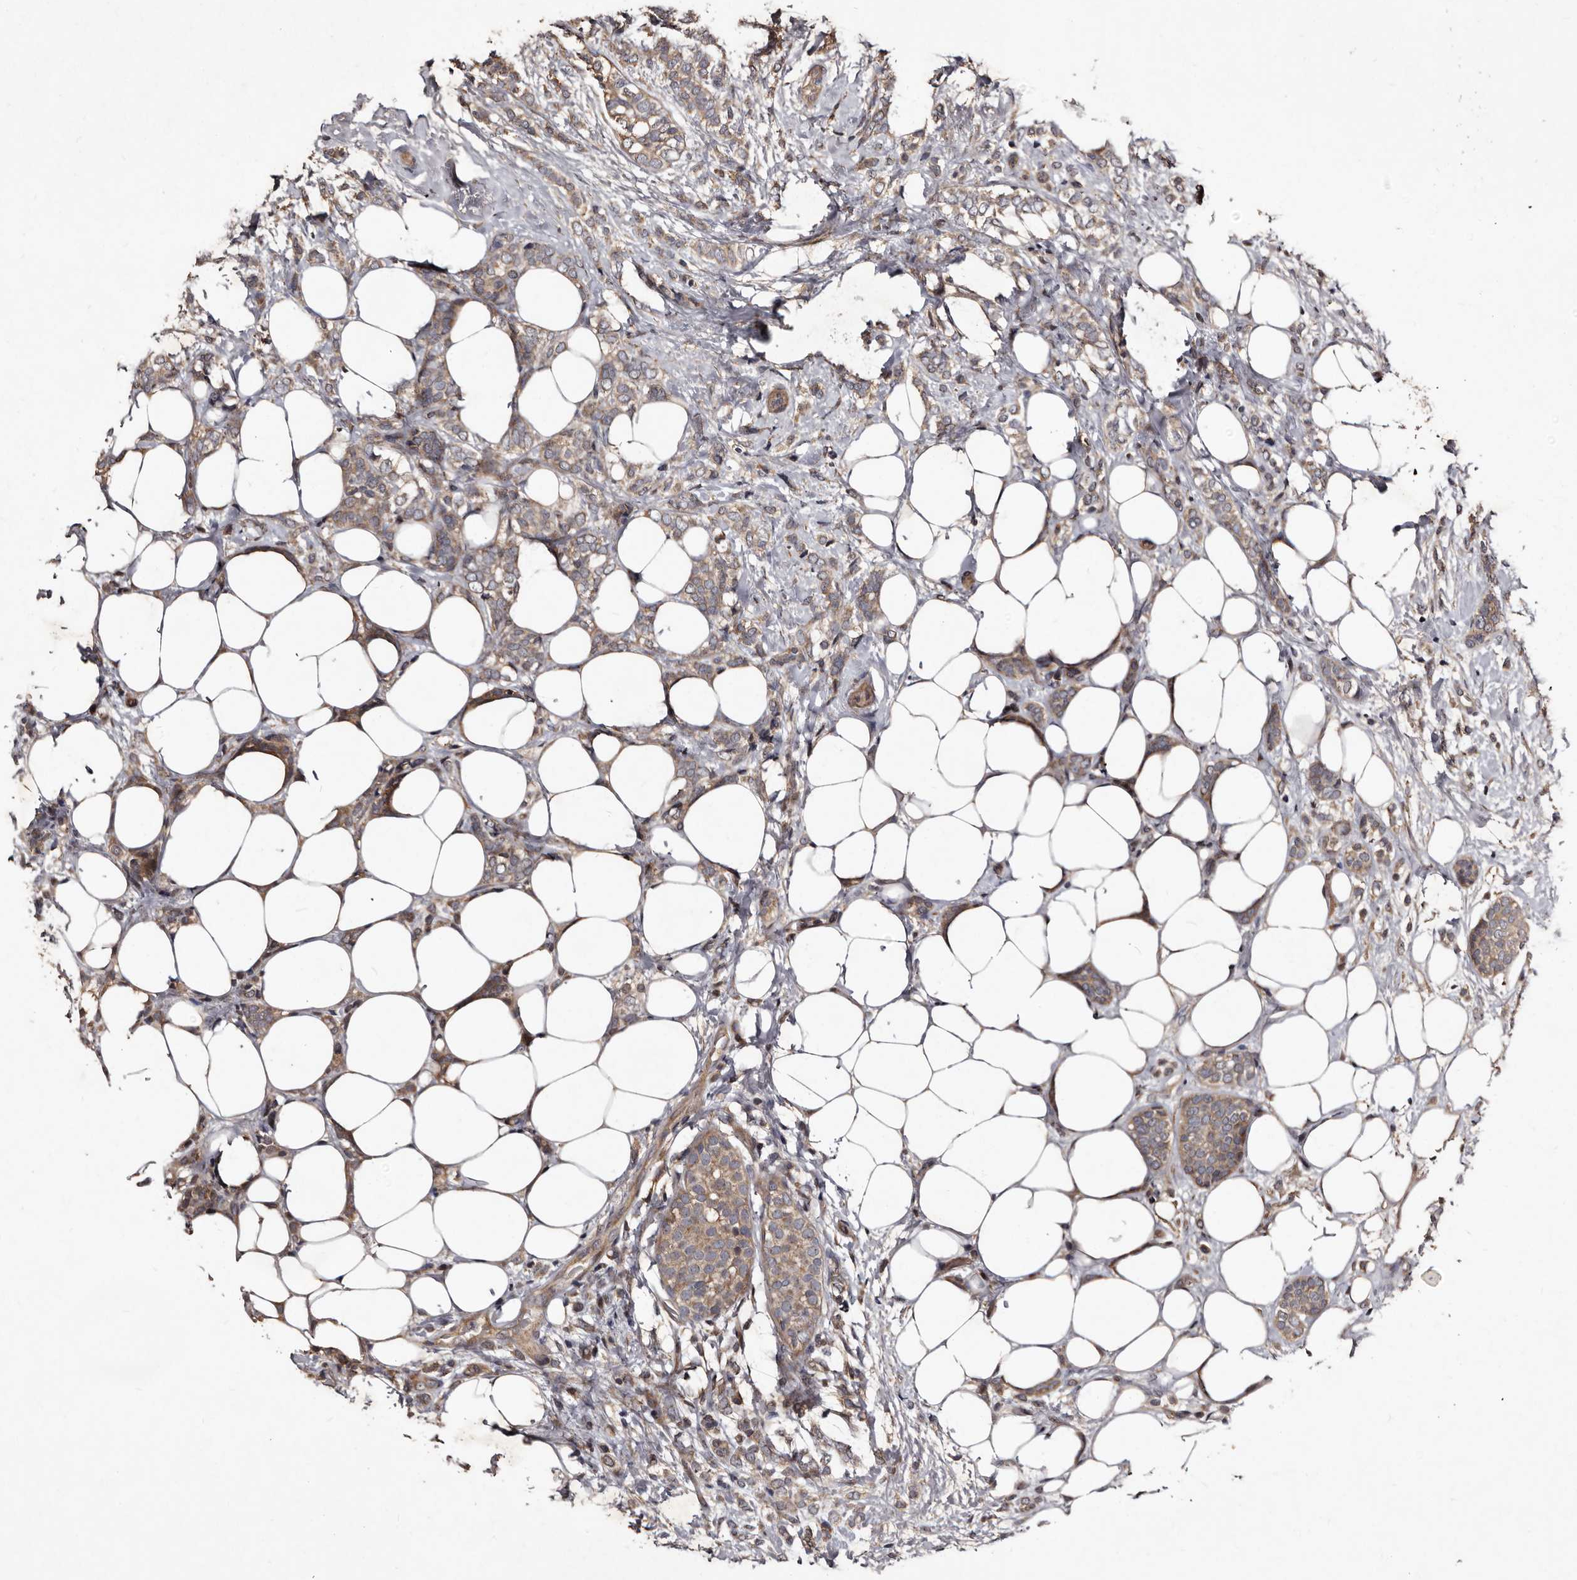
{"staining": {"intensity": "weak", "quantity": ">75%", "location": "cytoplasmic/membranous"}, "tissue": "breast cancer", "cell_type": "Tumor cells", "image_type": "cancer", "snomed": [{"axis": "morphology", "description": "Lobular carcinoma"}, {"axis": "topography", "description": "Breast"}], "caption": "Immunohistochemical staining of breast cancer reveals low levels of weak cytoplasmic/membranous positivity in approximately >75% of tumor cells. The protein of interest is stained brown, and the nuclei are stained in blue (DAB IHC with brightfield microscopy, high magnification).", "gene": "MKRN3", "patient": {"sex": "female", "age": 50}}